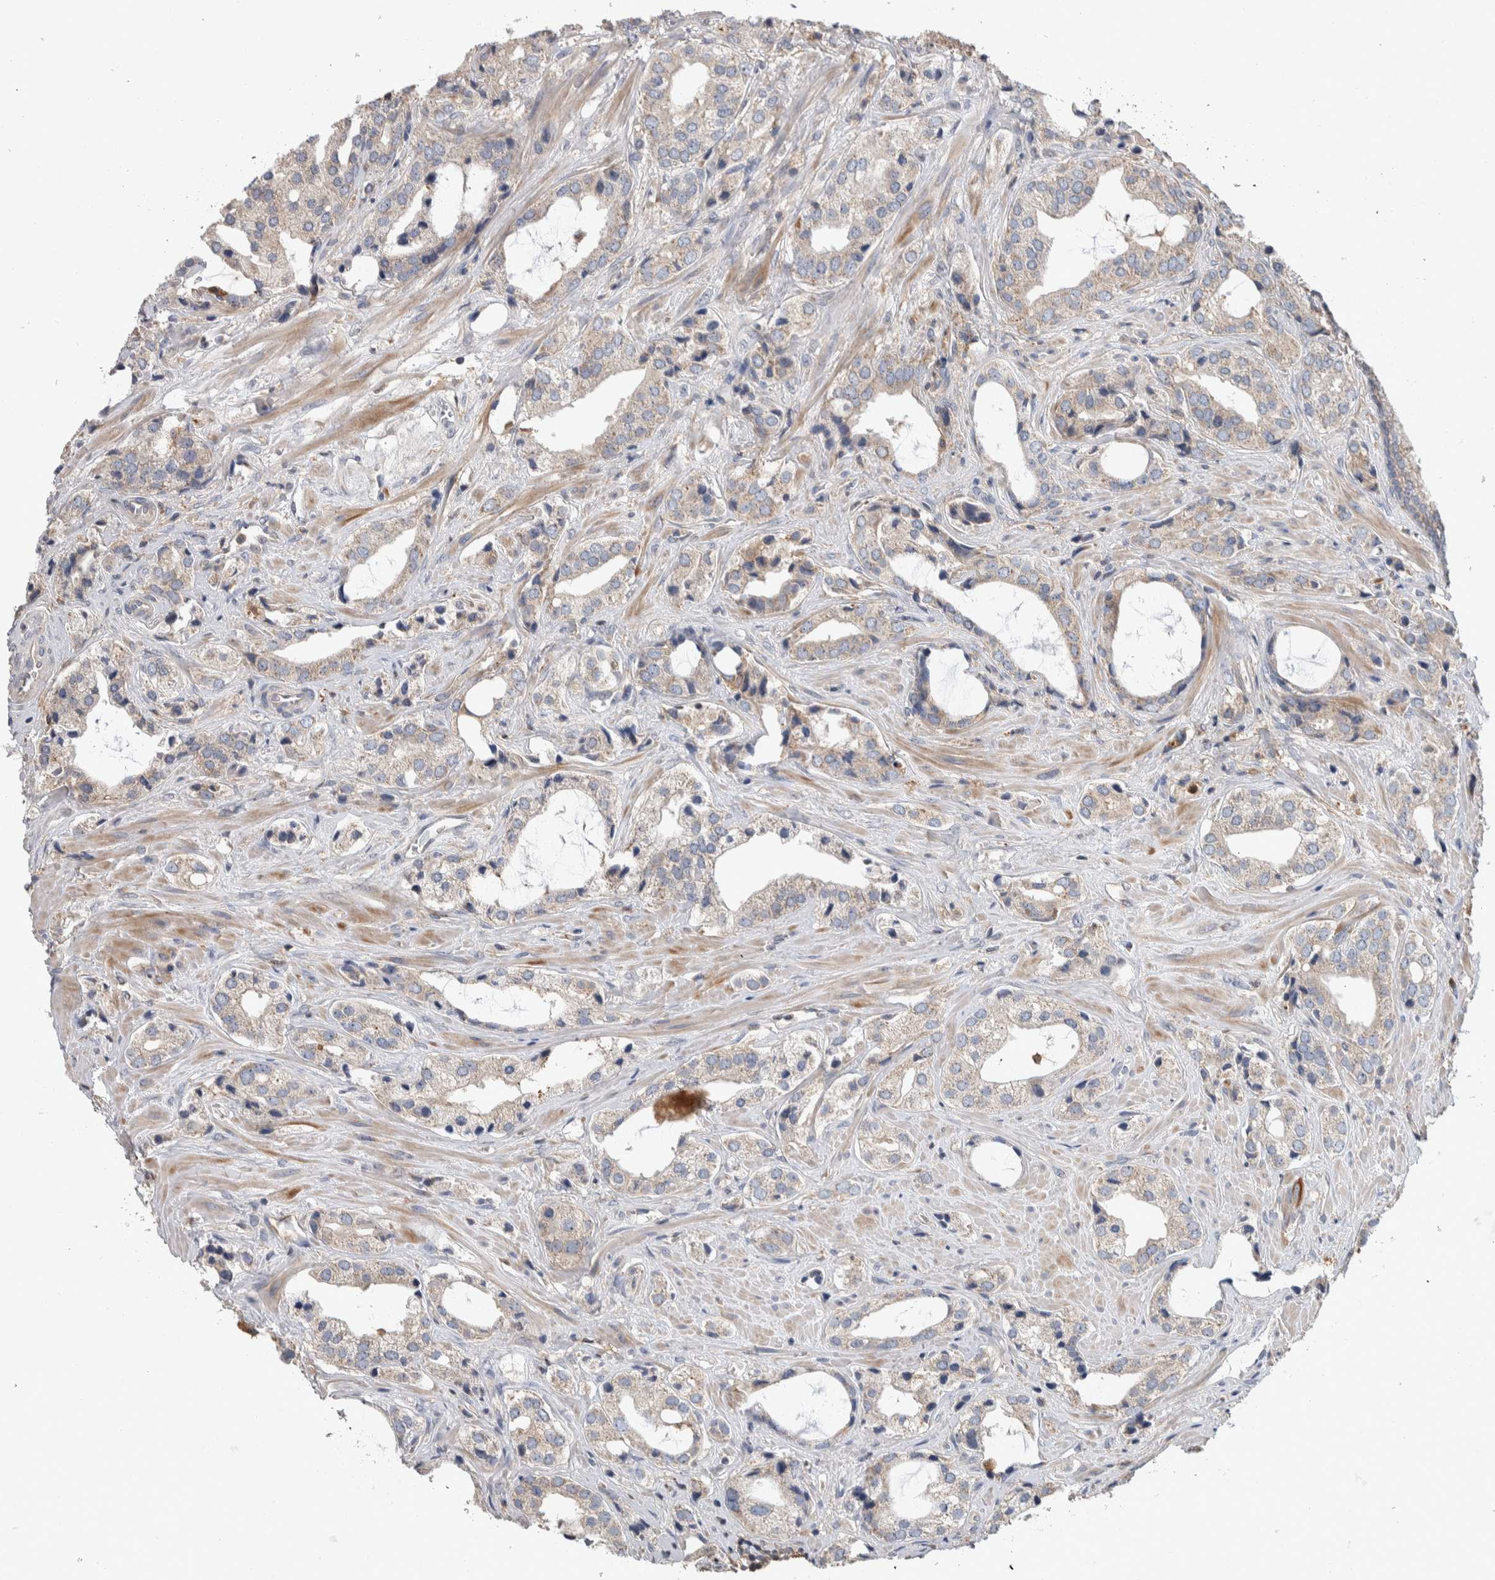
{"staining": {"intensity": "weak", "quantity": "<25%", "location": "cytoplasmic/membranous"}, "tissue": "prostate cancer", "cell_type": "Tumor cells", "image_type": "cancer", "snomed": [{"axis": "morphology", "description": "Adenocarcinoma, High grade"}, {"axis": "topography", "description": "Prostate"}], "caption": "The photomicrograph demonstrates no significant staining in tumor cells of prostate cancer. The staining was performed using DAB (3,3'-diaminobenzidine) to visualize the protein expression in brown, while the nuclei were stained in blue with hematoxylin (Magnification: 20x).", "gene": "SDCBP", "patient": {"sex": "male", "age": 66}}